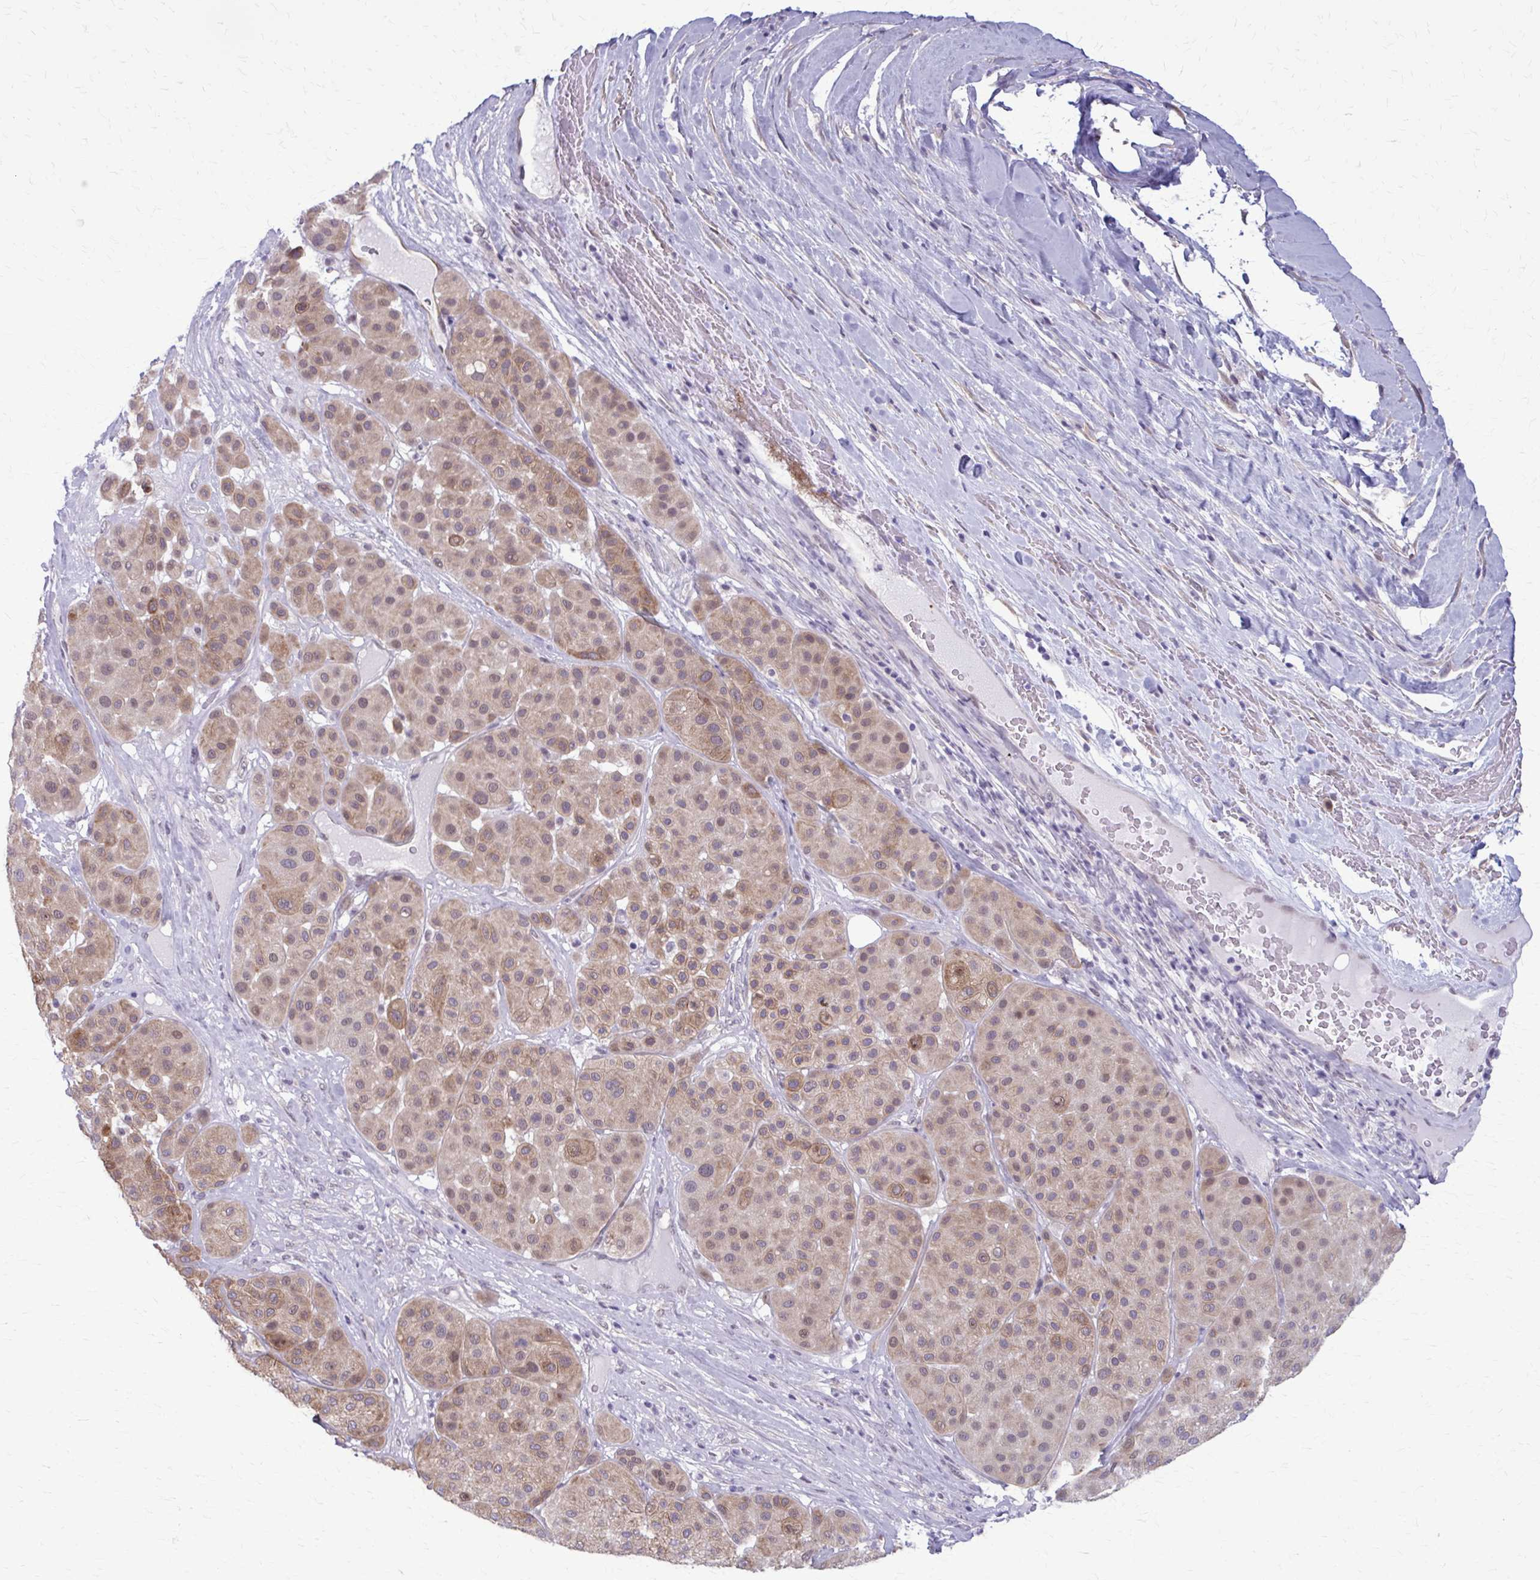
{"staining": {"intensity": "moderate", "quantity": ">75%", "location": "cytoplasmic/membranous"}, "tissue": "melanoma", "cell_type": "Tumor cells", "image_type": "cancer", "snomed": [{"axis": "morphology", "description": "Malignant melanoma, Metastatic site"}, {"axis": "topography", "description": "Smooth muscle"}], "caption": "Immunohistochemistry of malignant melanoma (metastatic site) demonstrates medium levels of moderate cytoplasmic/membranous positivity in about >75% of tumor cells.", "gene": "NUMBL", "patient": {"sex": "male", "age": 41}}